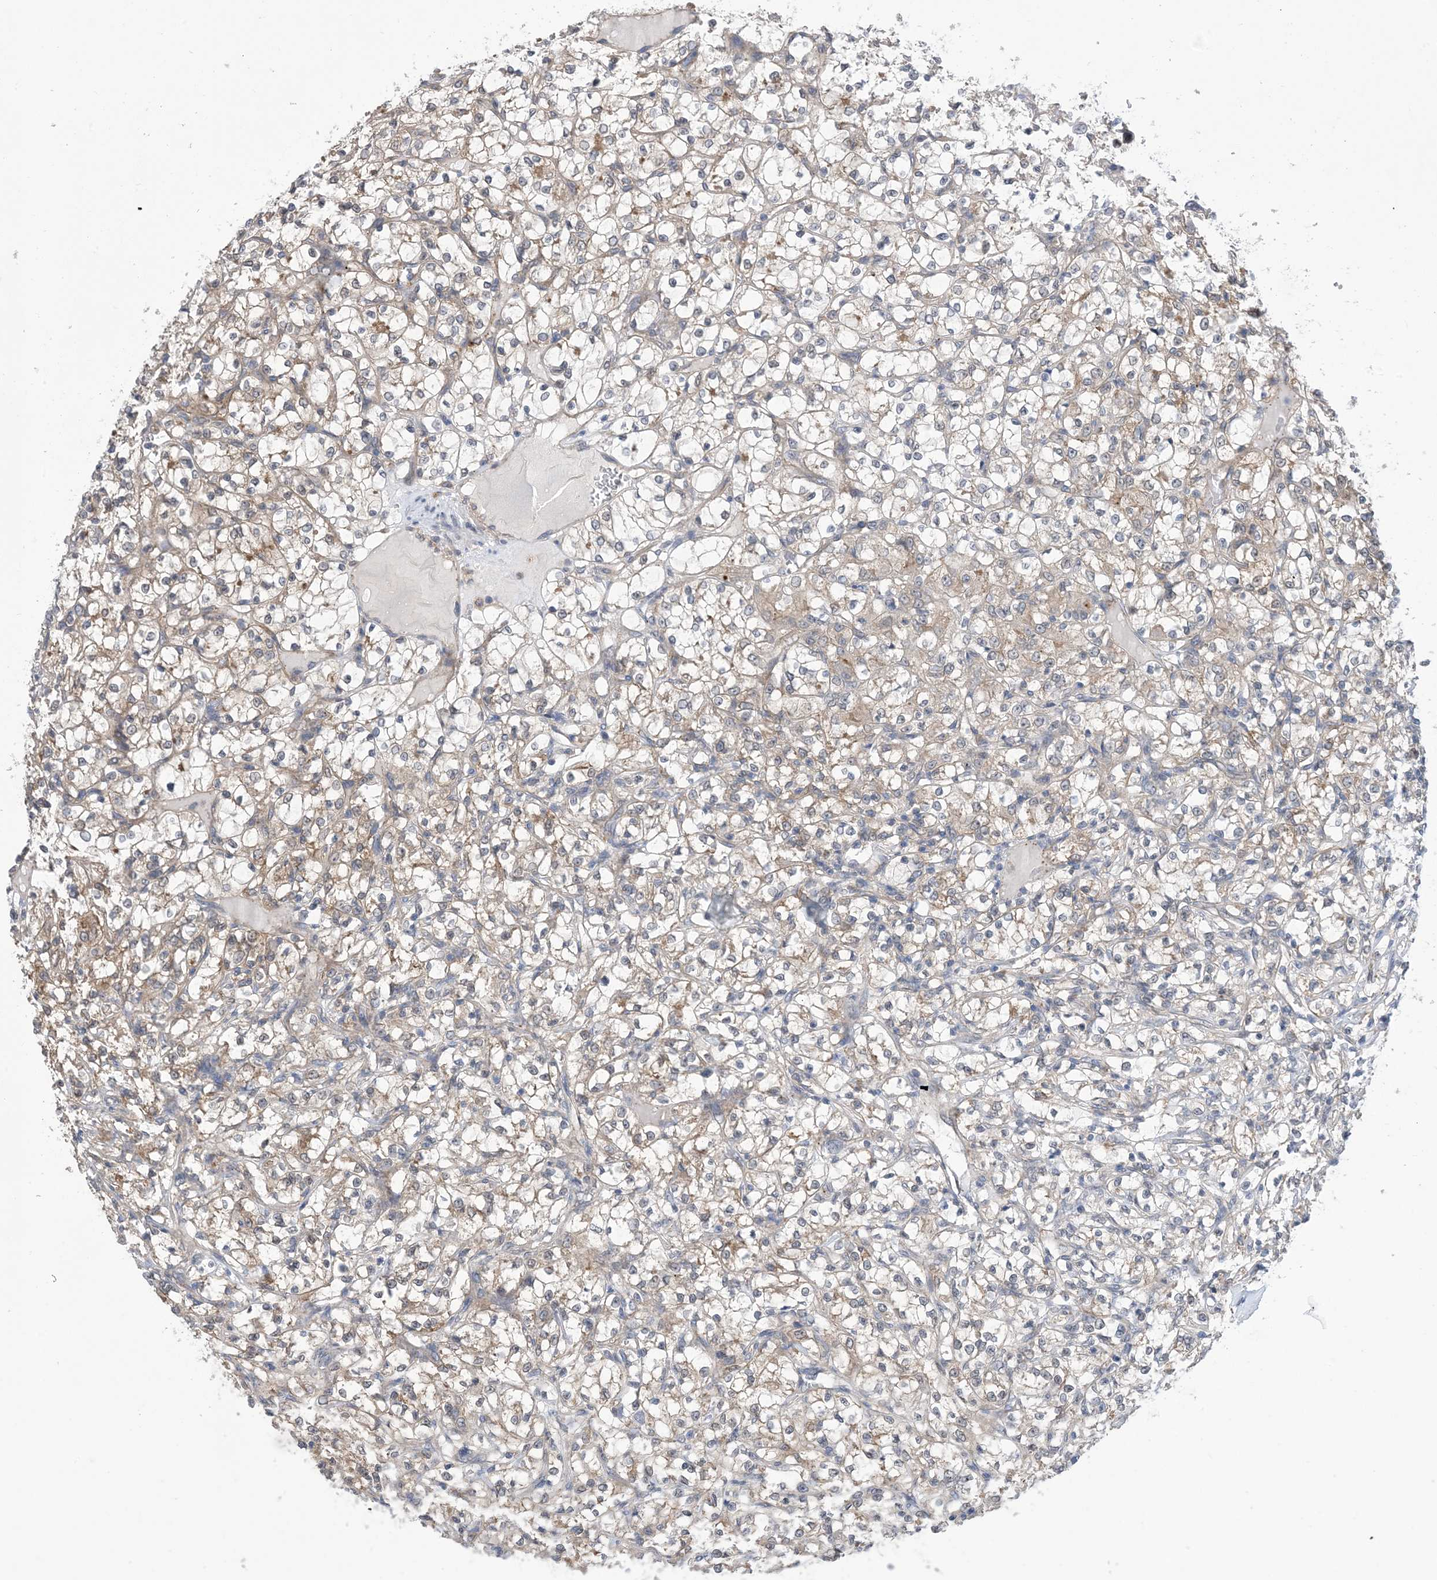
{"staining": {"intensity": "weak", "quantity": "25%-75%", "location": "cytoplasmic/membranous"}, "tissue": "renal cancer", "cell_type": "Tumor cells", "image_type": "cancer", "snomed": [{"axis": "morphology", "description": "Adenocarcinoma, NOS"}, {"axis": "topography", "description": "Kidney"}], "caption": "The histopathology image shows staining of renal adenocarcinoma, revealing weak cytoplasmic/membranous protein expression (brown color) within tumor cells. (DAB = brown stain, brightfield microscopy at high magnification).", "gene": "EHBP1", "patient": {"sex": "female", "age": 69}}